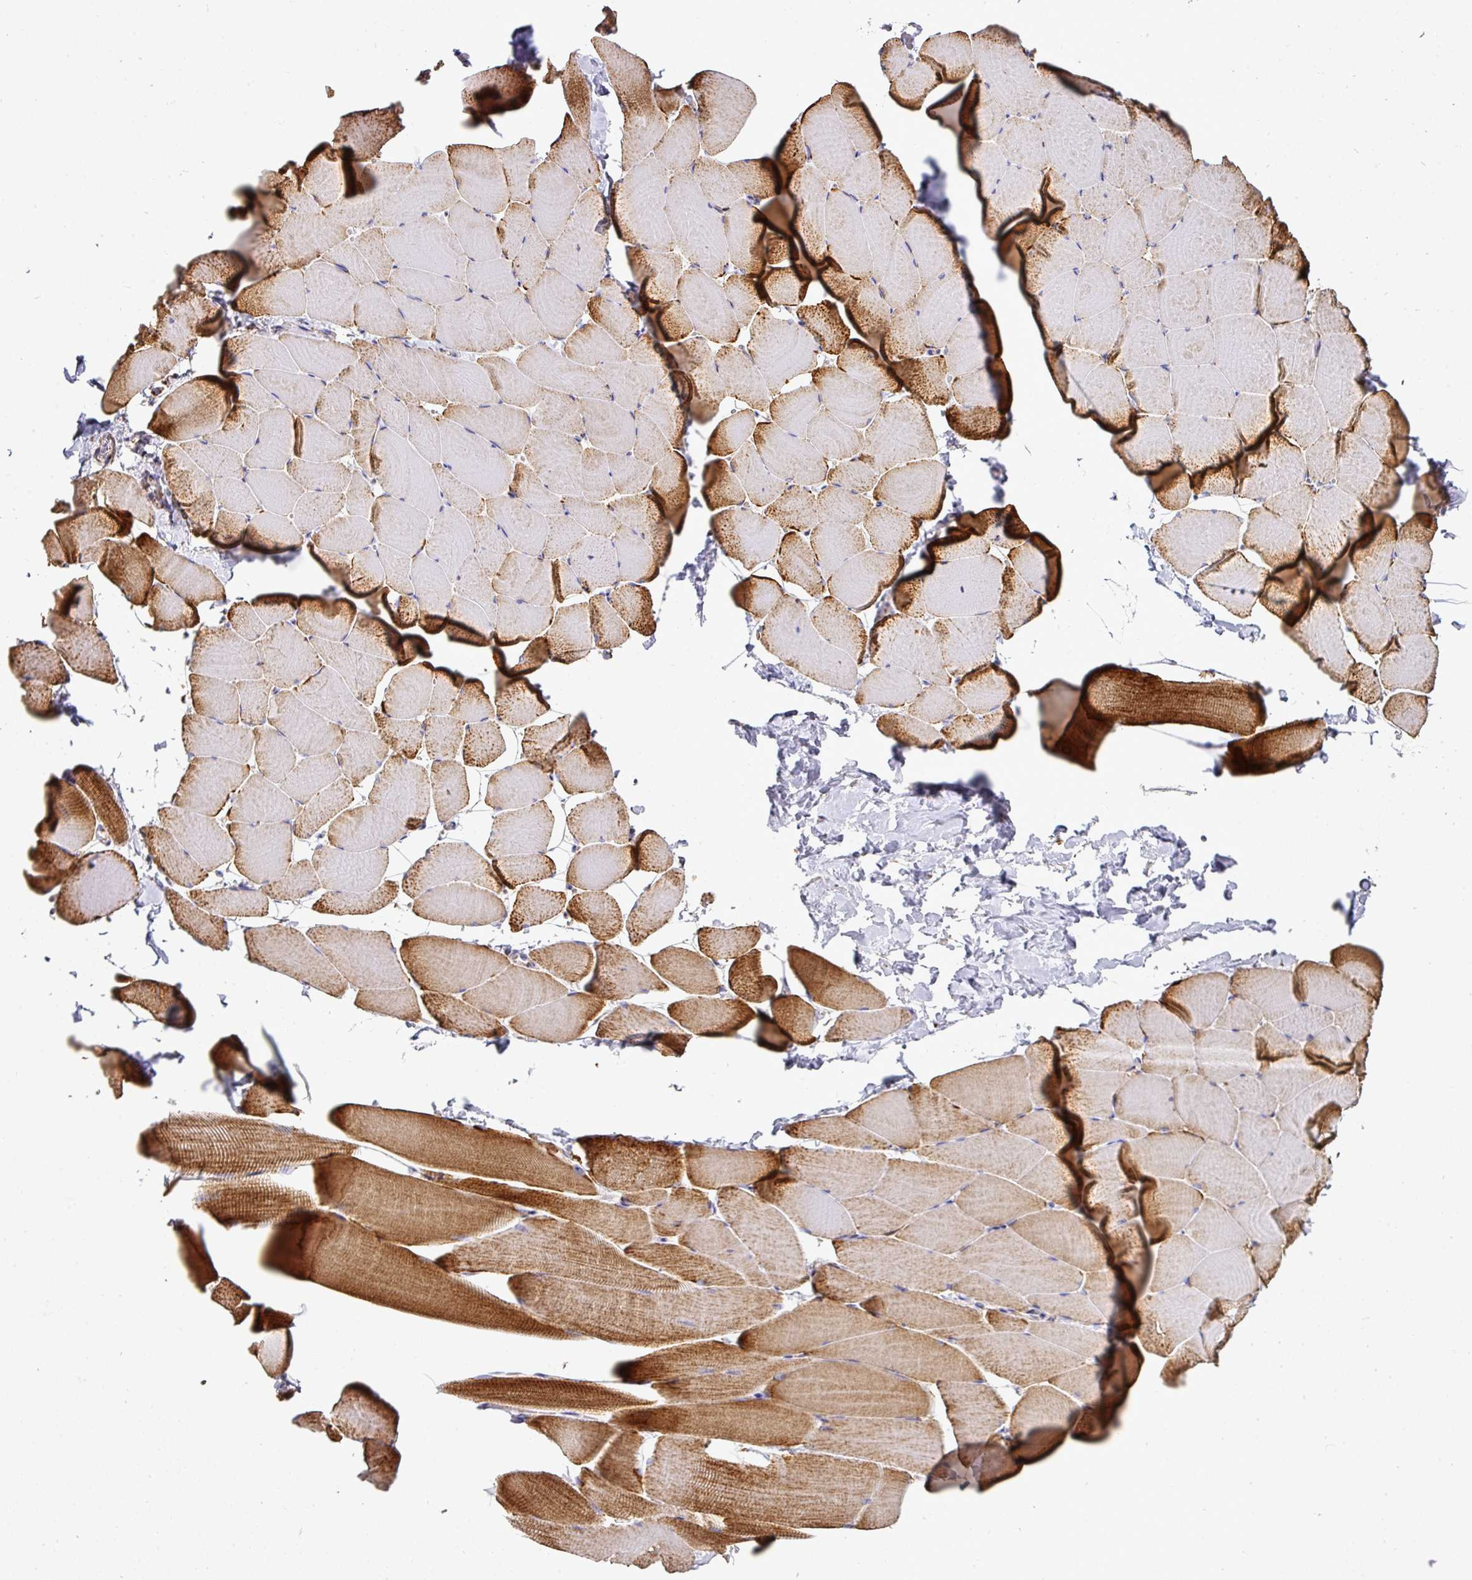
{"staining": {"intensity": "moderate", "quantity": "25%-75%", "location": "cytoplasmic/membranous"}, "tissue": "skeletal muscle", "cell_type": "Myocytes", "image_type": "normal", "snomed": [{"axis": "morphology", "description": "Normal tissue, NOS"}, {"axis": "topography", "description": "Skeletal muscle"}], "caption": "Moderate cytoplasmic/membranous positivity for a protein is seen in approximately 25%-75% of myocytes of normal skeletal muscle using IHC.", "gene": "UQCRFS1", "patient": {"sex": "male", "age": 25}}